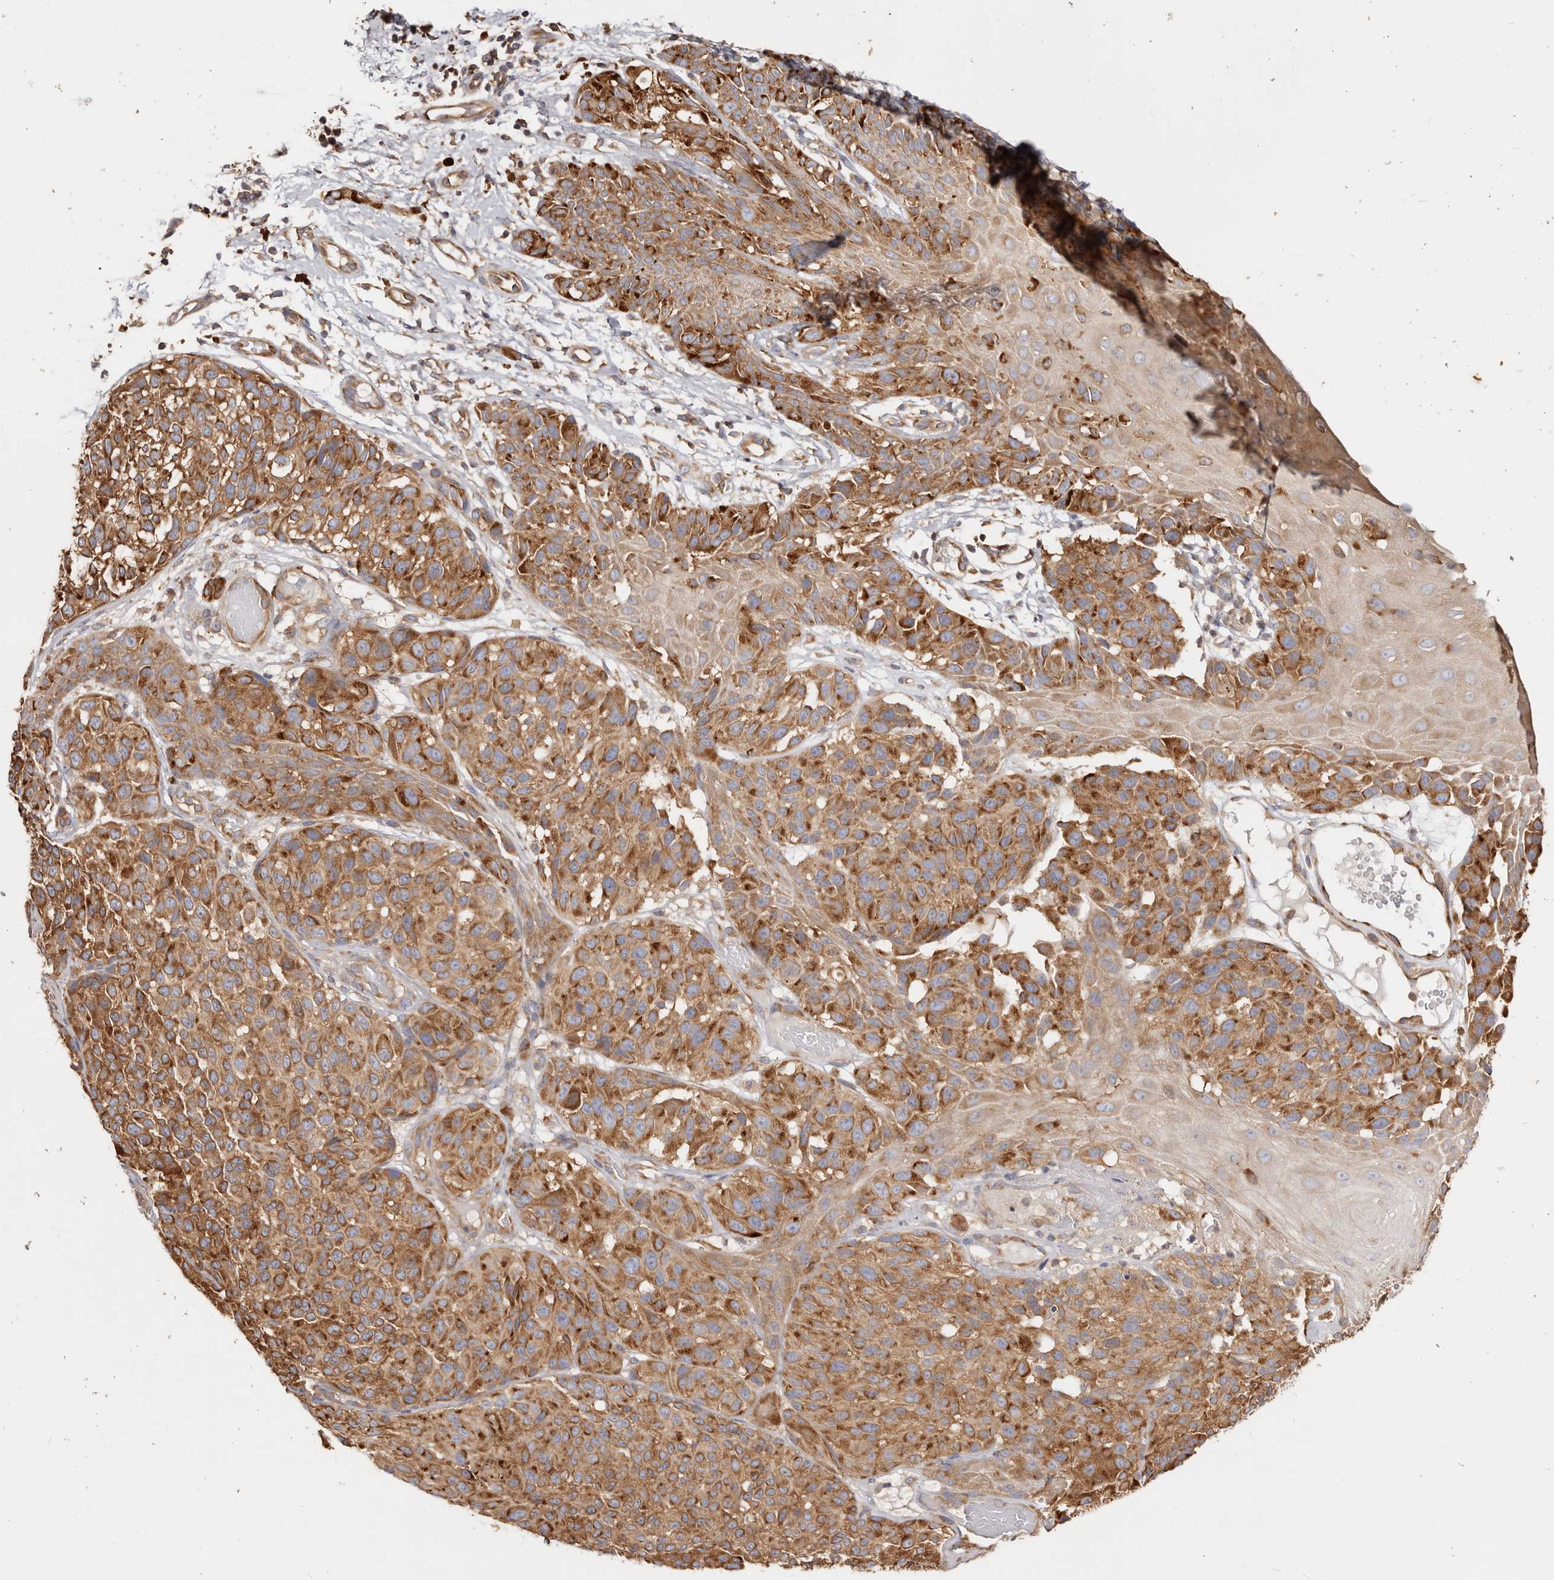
{"staining": {"intensity": "strong", "quantity": ">75%", "location": "cytoplasmic/membranous"}, "tissue": "melanoma", "cell_type": "Tumor cells", "image_type": "cancer", "snomed": [{"axis": "morphology", "description": "Malignant melanoma, NOS"}, {"axis": "topography", "description": "Skin"}], "caption": "This histopathology image demonstrates IHC staining of melanoma, with high strong cytoplasmic/membranous staining in approximately >75% of tumor cells.", "gene": "EPRS1", "patient": {"sex": "male", "age": 83}}